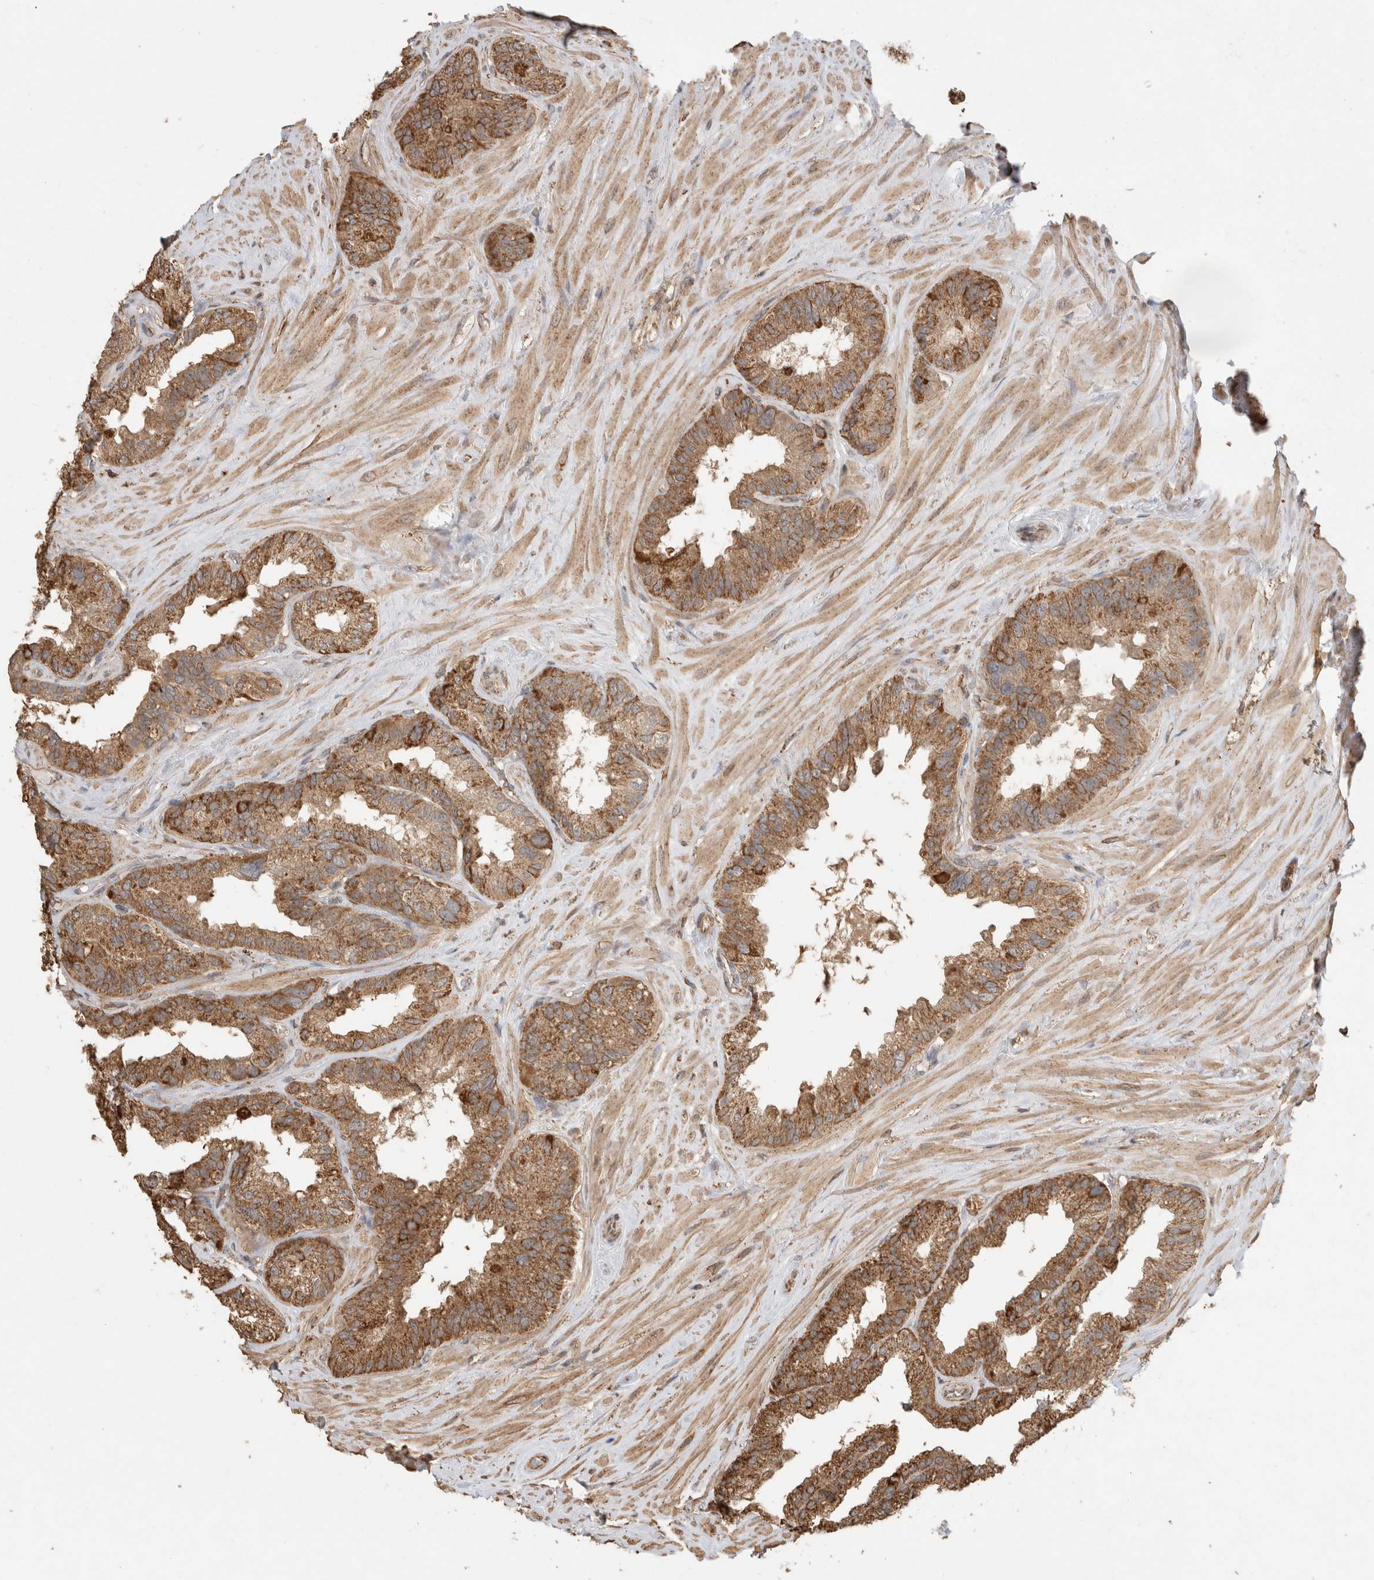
{"staining": {"intensity": "strong", "quantity": ">75%", "location": "cytoplasmic/membranous"}, "tissue": "seminal vesicle", "cell_type": "Glandular cells", "image_type": "normal", "snomed": [{"axis": "morphology", "description": "Normal tissue, NOS"}, {"axis": "topography", "description": "Seminal veicle"}], "caption": "Protein staining of benign seminal vesicle exhibits strong cytoplasmic/membranous positivity in about >75% of glandular cells.", "gene": "IMMP2L", "patient": {"sex": "male", "age": 80}}